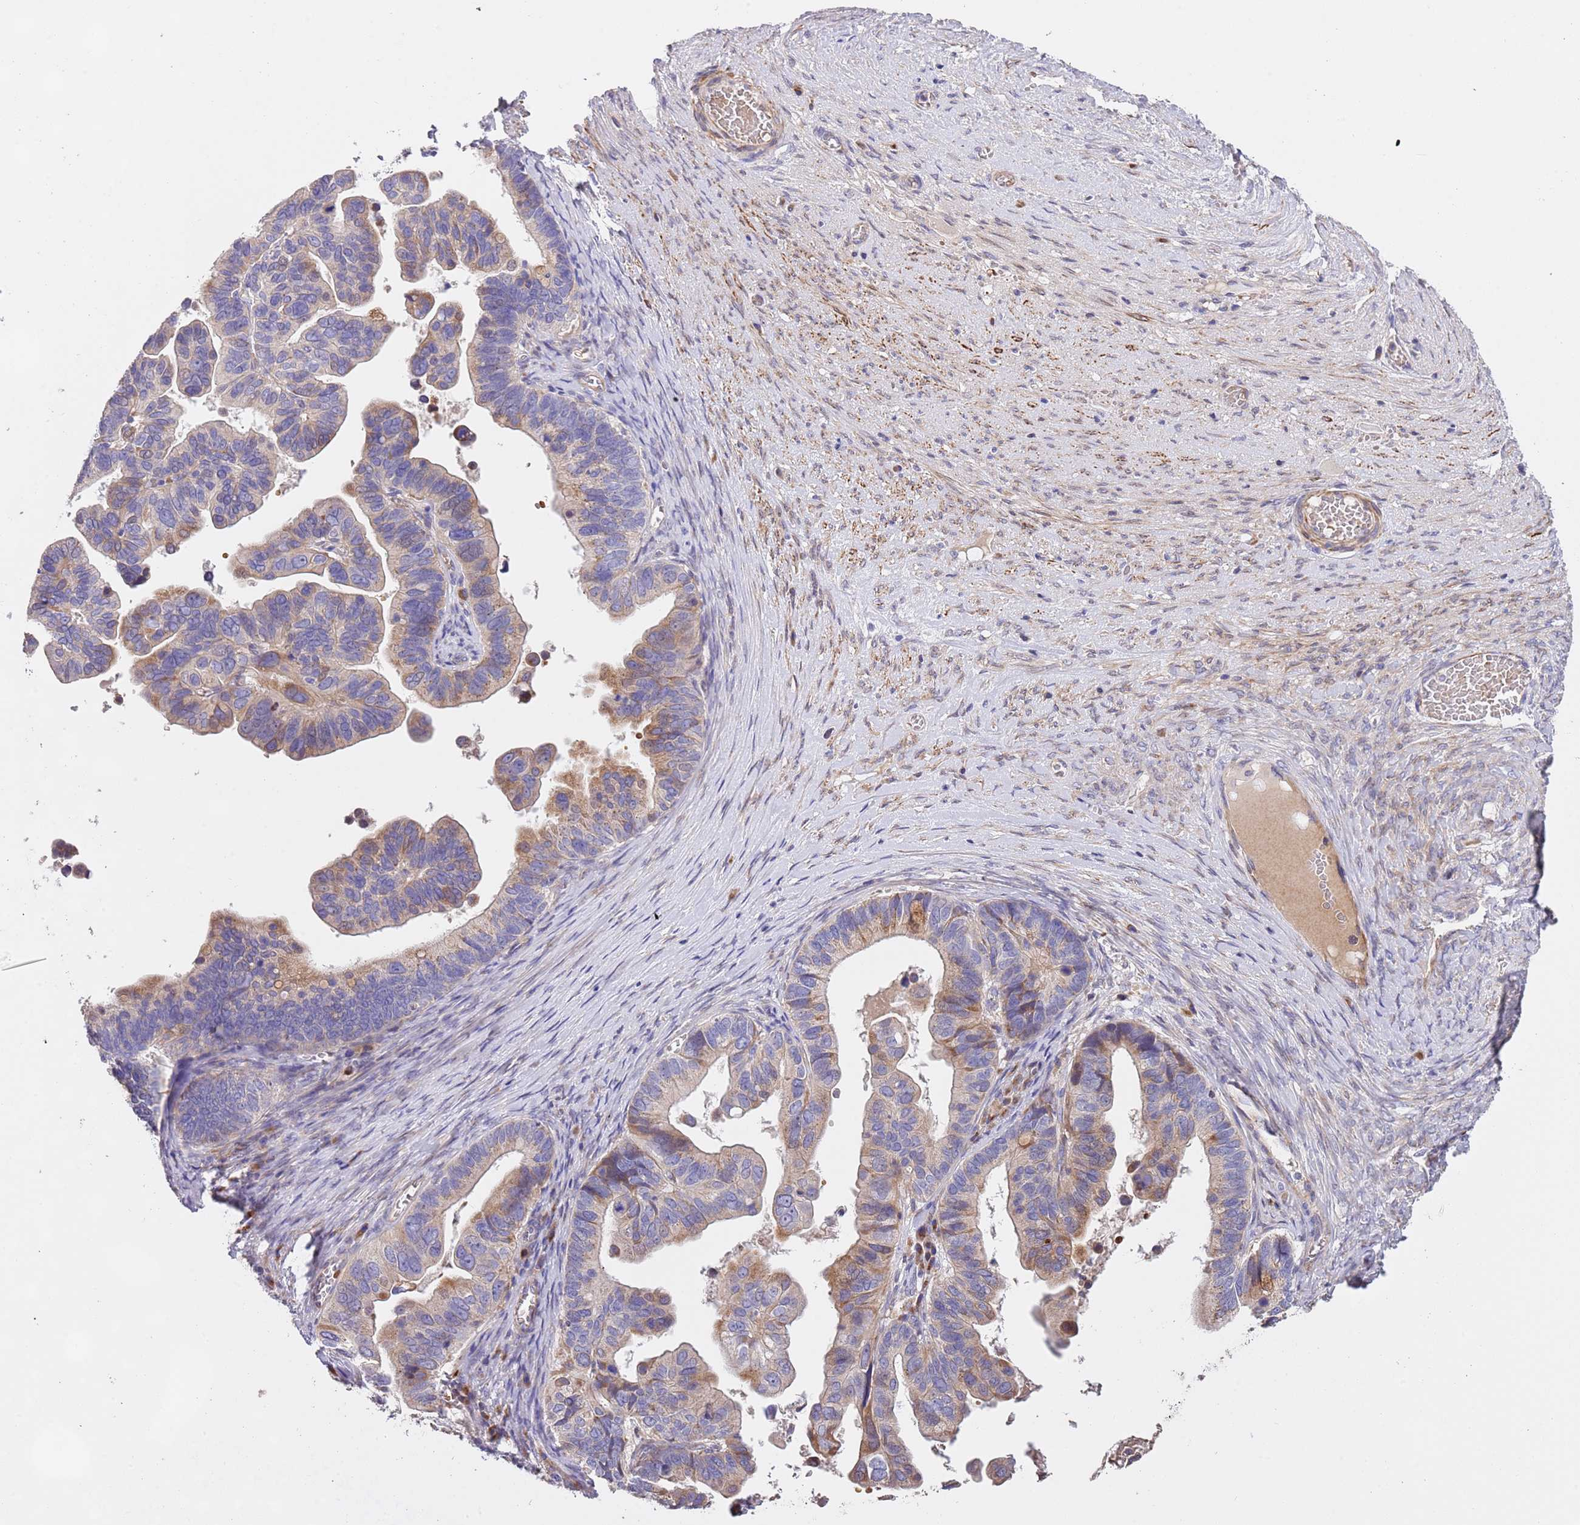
{"staining": {"intensity": "weak", "quantity": "25%-75%", "location": "cytoplasmic/membranous"}, "tissue": "ovarian cancer", "cell_type": "Tumor cells", "image_type": "cancer", "snomed": [{"axis": "morphology", "description": "Cystadenocarcinoma, serous, NOS"}, {"axis": "topography", "description": "Ovary"}], "caption": "A photomicrograph of ovarian serous cystadenocarcinoma stained for a protein displays weak cytoplasmic/membranous brown staining in tumor cells. Nuclei are stained in blue.", "gene": "PIGA", "patient": {"sex": "female", "age": 56}}